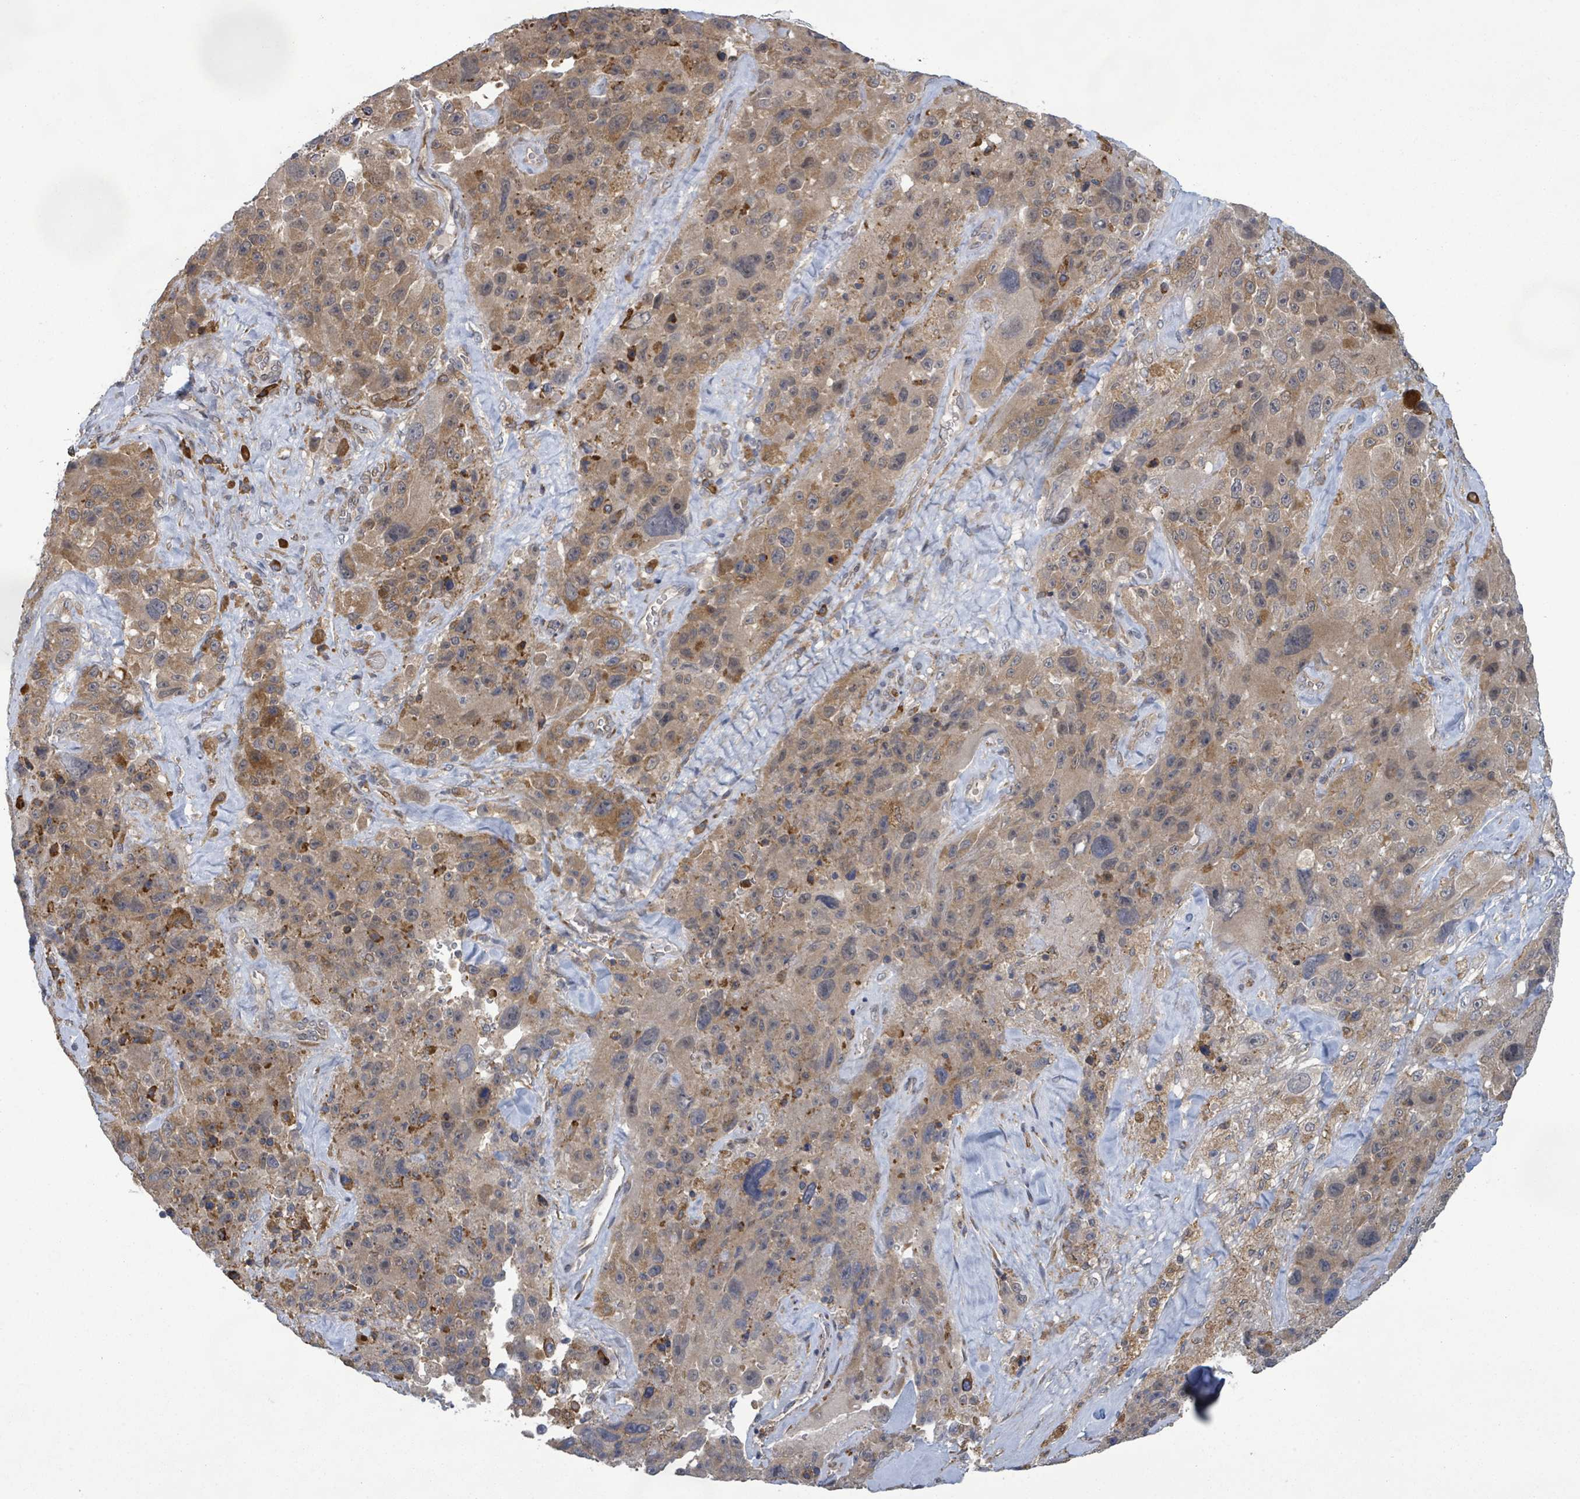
{"staining": {"intensity": "weak", "quantity": "25%-75%", "location": "cytoplasmic/membranous"}, "tissue": "melanoma", "cell_type": "Tumor cells", "image_type": "cancer", "snomed": [{"axis": "morphology", "description": "Malignant melanoma, Metastatic site"}, {"axis": "topography", "description": "Lymph node"}], "caption": "About 25%-75% of tumor cells in human malignant melanoma (metastatic site) exhibit weak cytoplasmic/membranous protein staining as visualized by brown immunohistochemical staining.", "gene": "SHROOM2", "patient": {"sex": "male", "age": 62}}